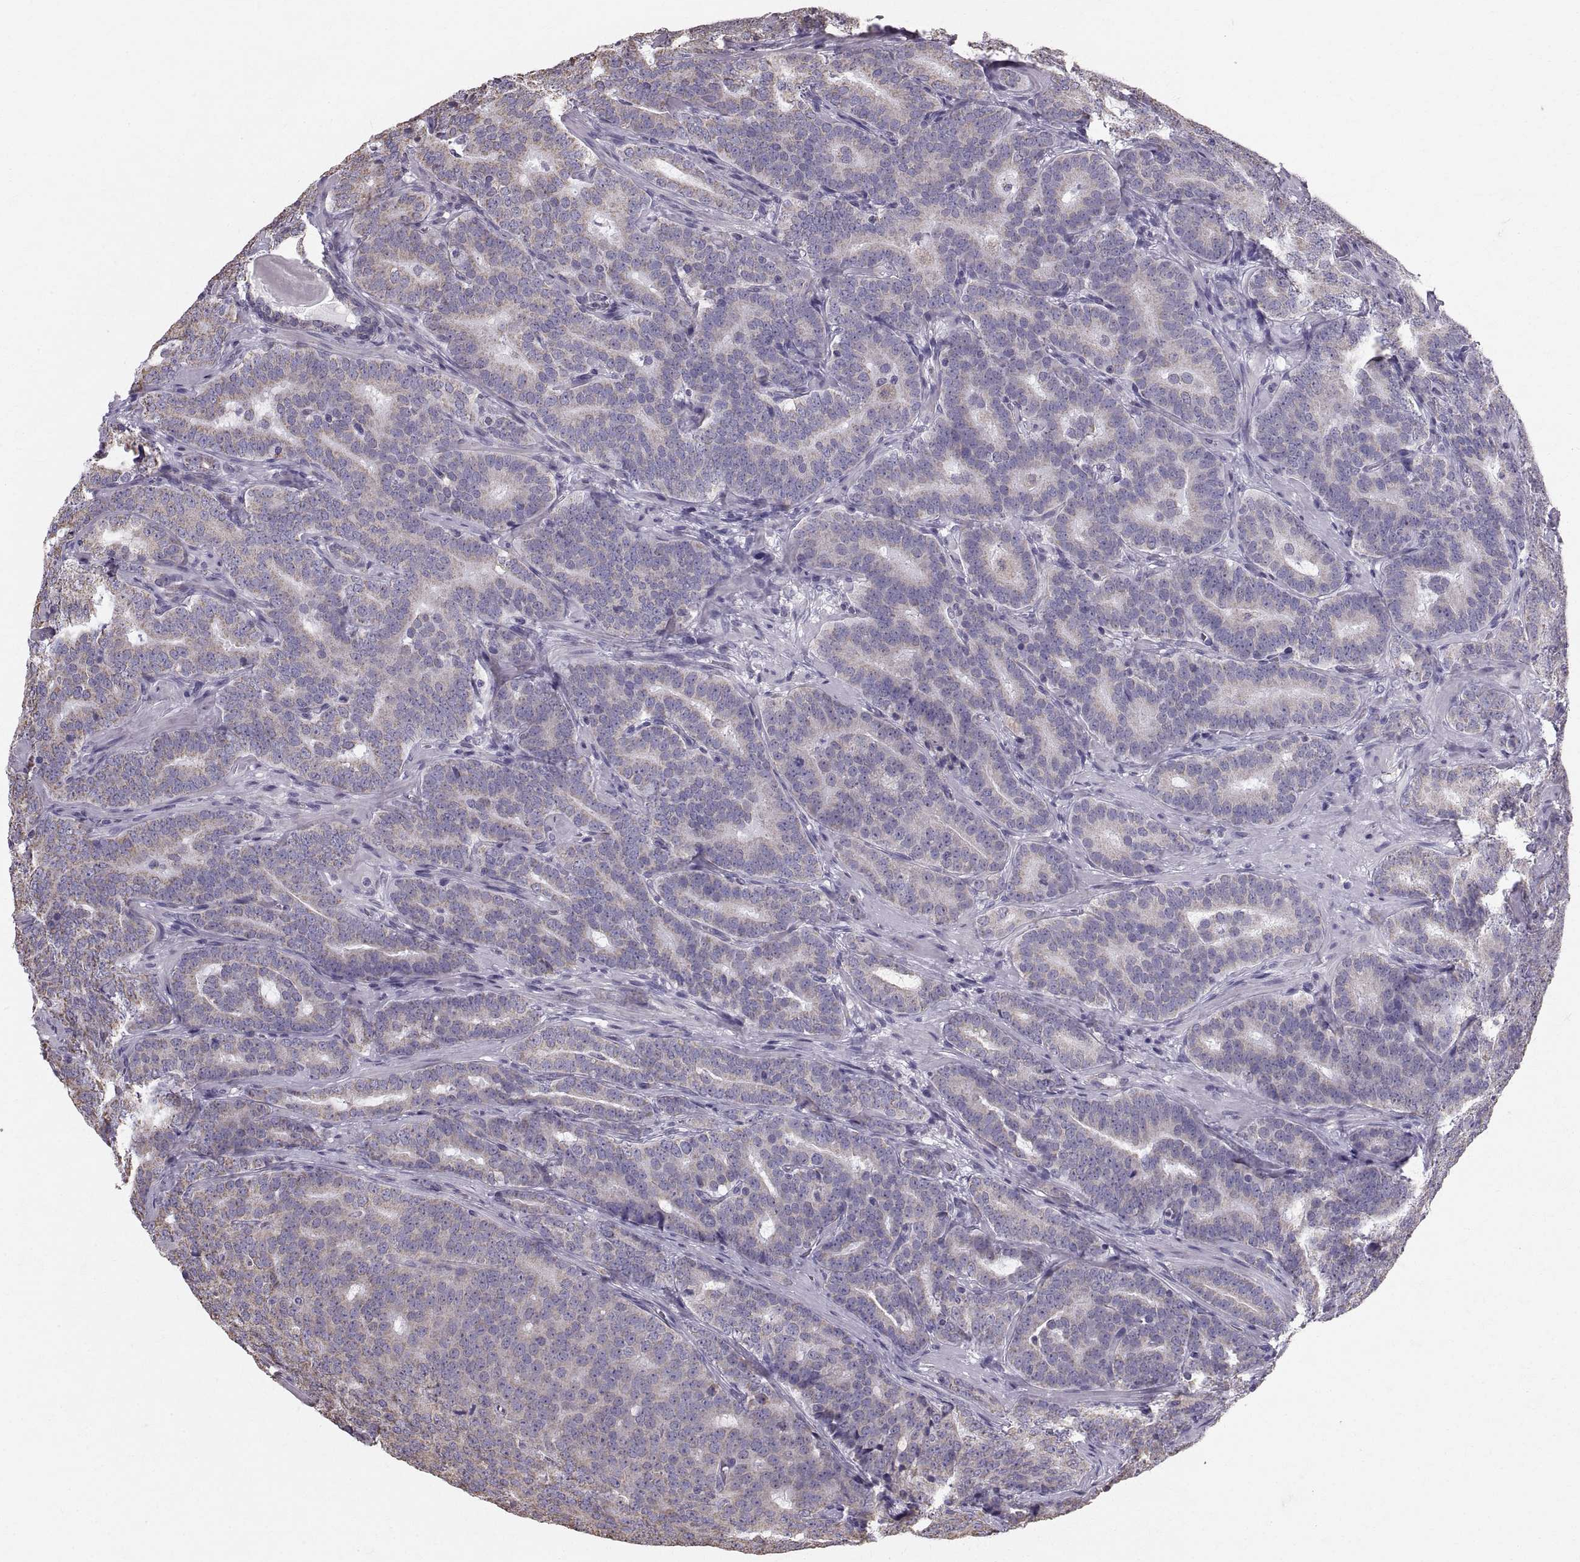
{"staining": {"intensity": "weak", "quantity": "25%-75%", "location": "cytoplasmic/membranous"}, "tissue": "prostate cancer", "cell_type": "Tumor cells", "image_type": "cancer", "snomed": [{"axis": "morphology", "description": "Adenocarcinoma, NOS"}, {"axis": "topography", "description": "Prostate"}], "caption": "This is an image of immunohistochemistry staining of prostate cancer, which shows weak positivity in the cytoplasmic/membranous of tumor cells.", "gene": "STMND1", "patient": {"sex": "male", "age": 71}}